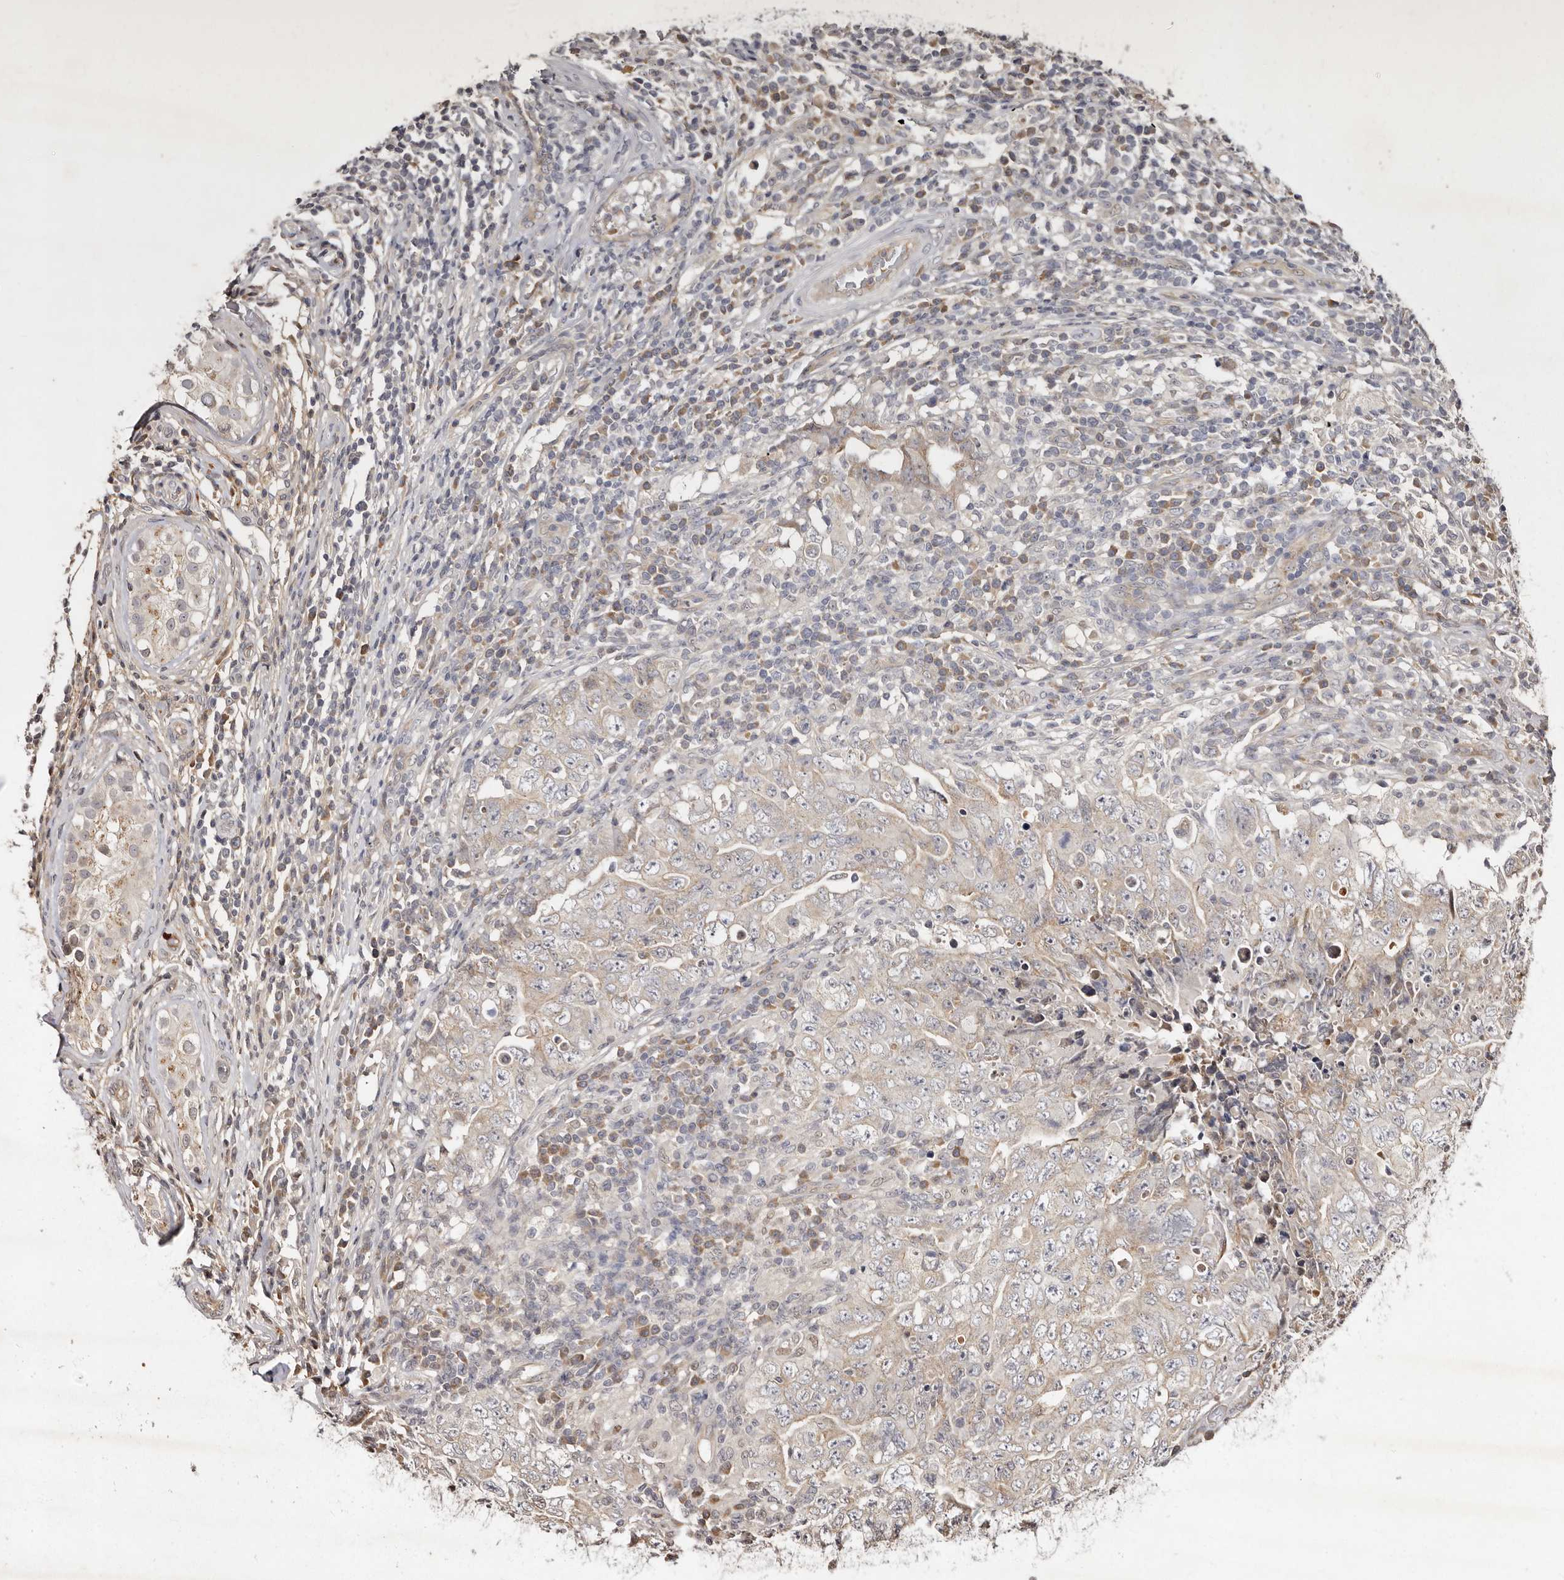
{"staining": {"intensity": "weak", "quantity": ">75%", "location": "cytoplasmic/membranous"}, "tissue": "testis cancer", "cell_type": "Tumor cells", "image_type": "cancer", "snomed": [{"axis": "morphology", "description": "Carcinoma, Embryonal, NOS"}, {"axis": "topography", "description": "Testis"}], "caption": "Immunohistochemistry (DAB (3,3'-diaminobenzidine)) staining of human testis cancer demonstrates weak cytoplasmic/membranous protein staining in approximately >75% of tumor cells. The staining was performed using DAB (3,3'-diaminobenzidine) to visualize the protein expression in brown, while the nuclei were stained in blue with hematoxylin (Magnification: 20x).", "gene": "LCORL", "patient": {"sex": "male", "age": 26}}